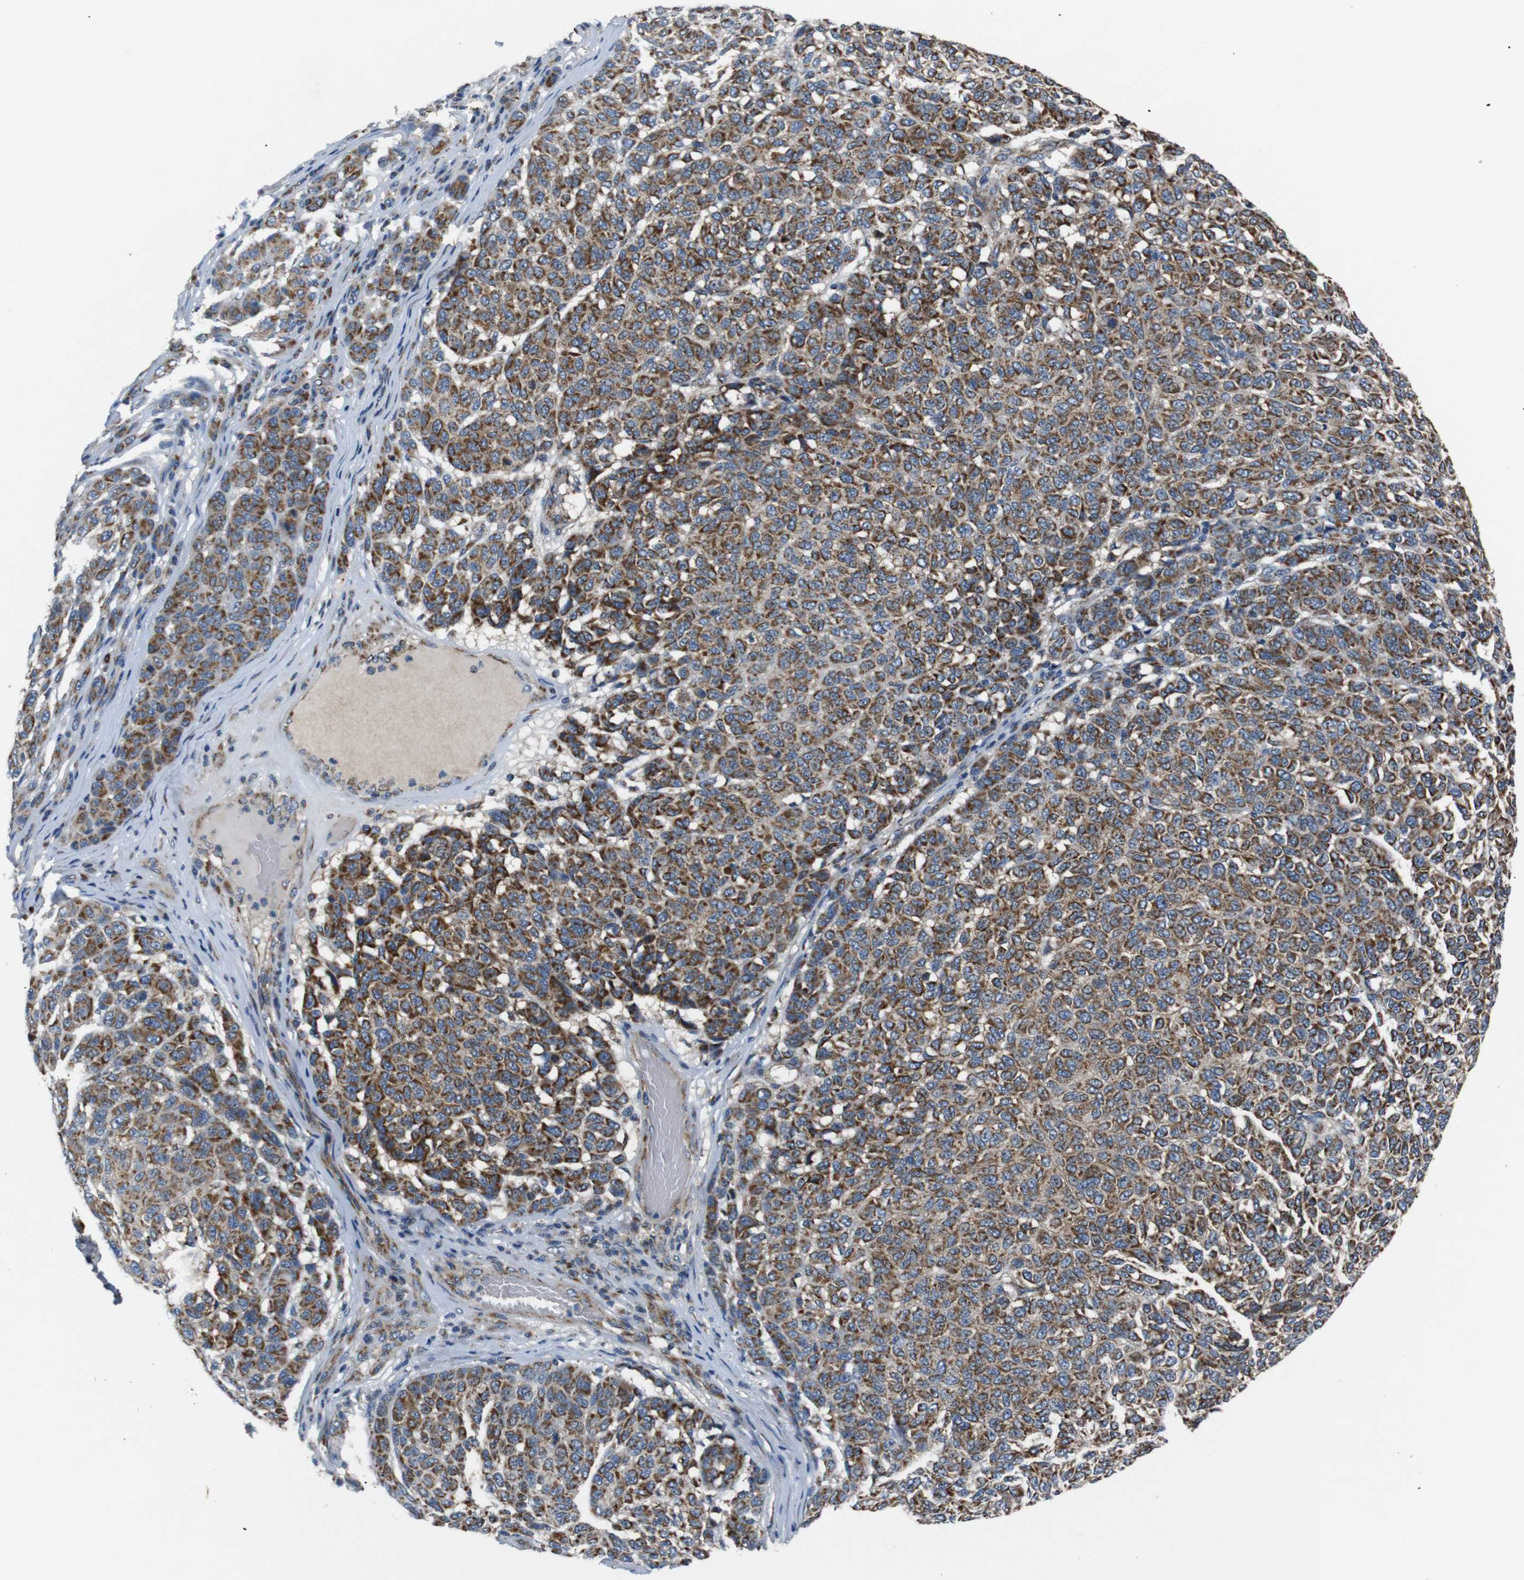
{"staining": {"intensity": "moderate", "quantity": ">75%", "location": "cytoplasmic/membranous"}, "tissue": "melanoma", "cell_type": "Tumor cells", "image_type": "cancer", "snomed": [{"axis": "morphology", "description": "Malignant melanoma, NOS"}, {"axis": "topography", "description": "Skin"}], "caption": "Immunohistochemistry (DAB (3,3'-diaminobenzidine)) staining of human malignant melanoma demonstrates moderate cytoplasmic/membranous protein staining in about >75% of tumor cells. The staining was performed using DAB, with brown indicating positive protein expression. Nuclei are stained blue with hematoxylin.", "gene": "NETO2", "patient": {"sex": "male", "age": 59}}